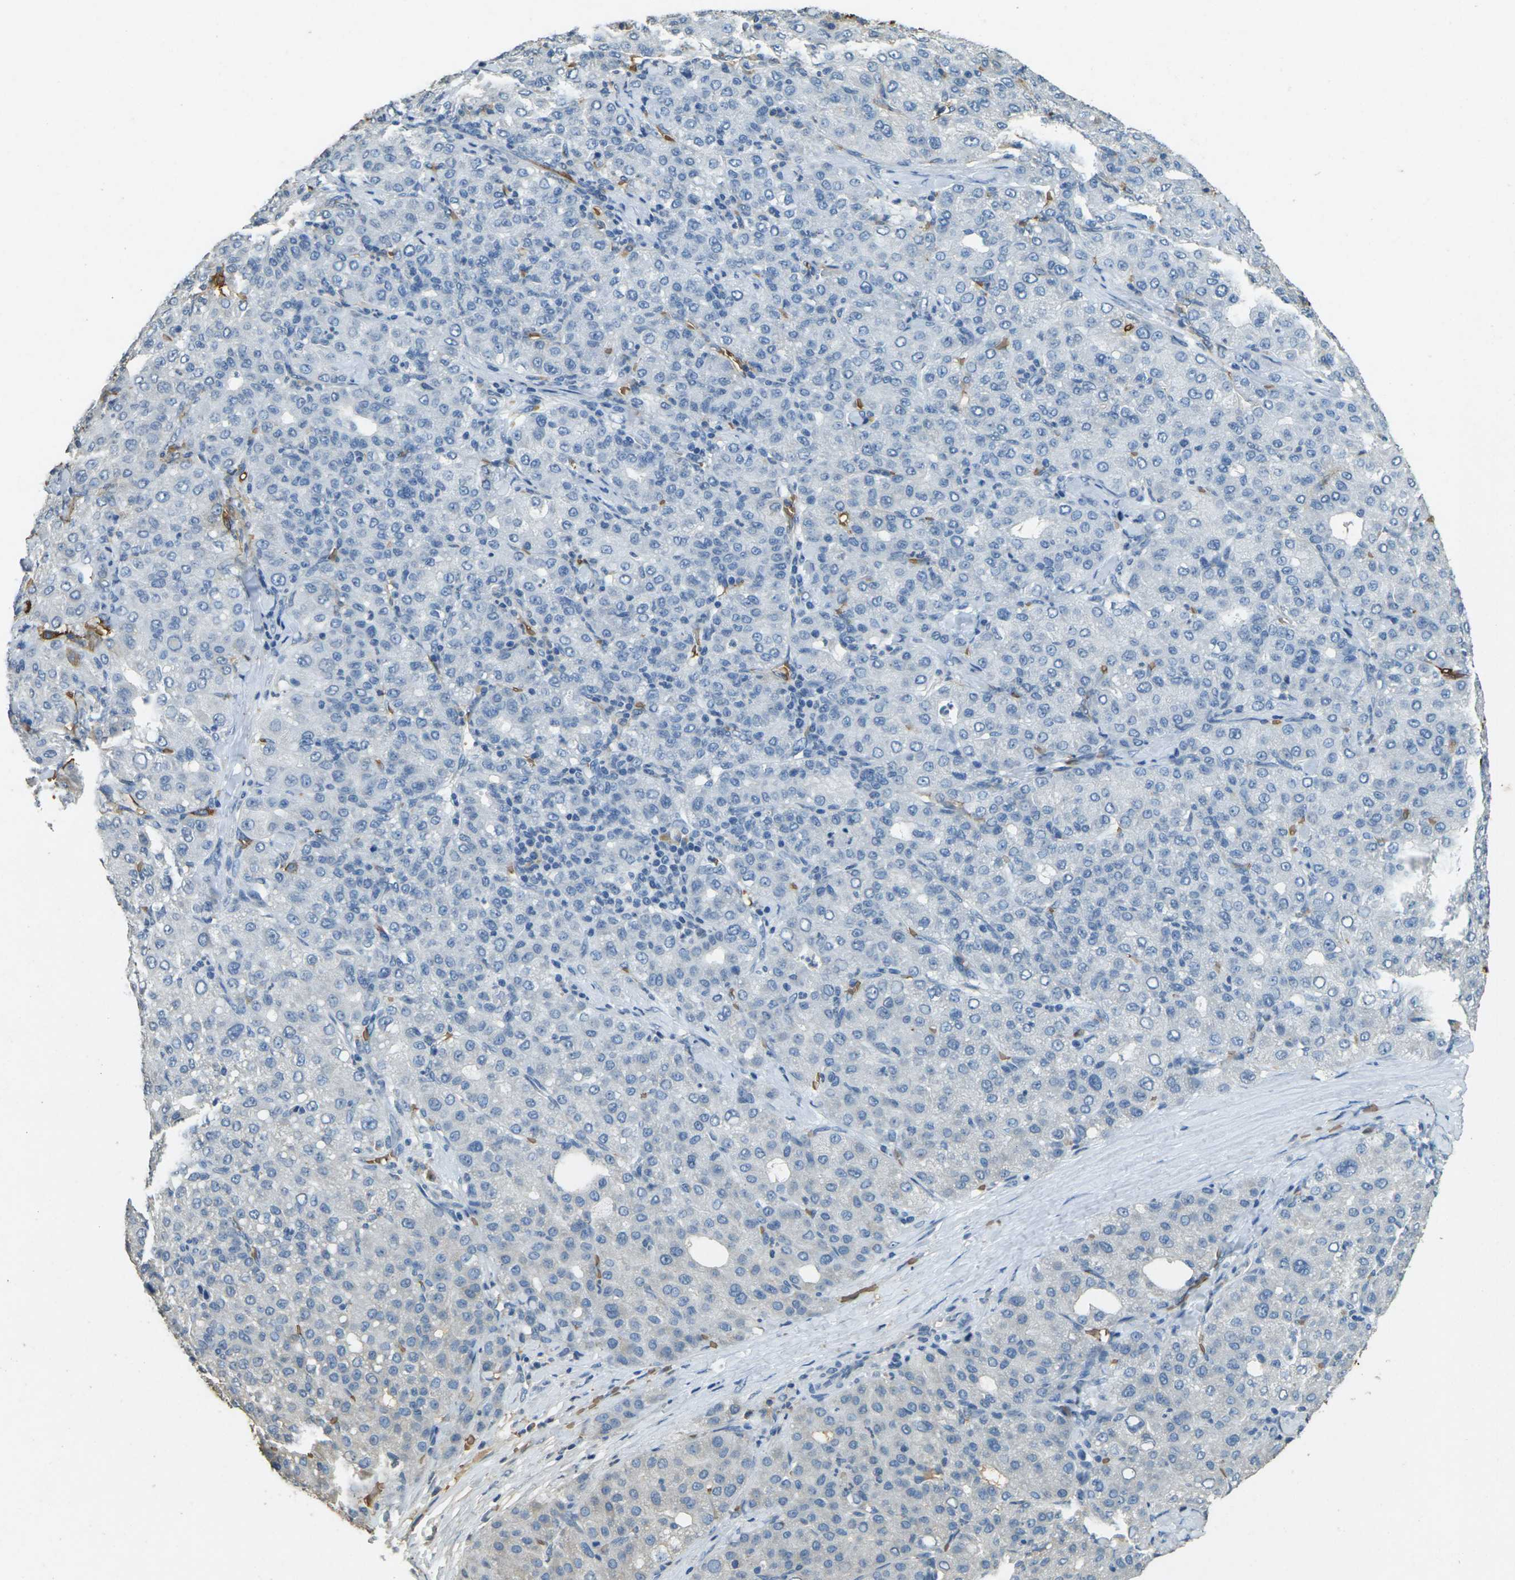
{"staining": {"intensity": "negative", "quantity": "none", "location": "none"}, "tissue": "liver cancer", "cell_type": "Tumor cells", "image_type": "cancer", "snomed": [{"axis": "morphology", "description": "Carcinoma, Hepatocellular, NOS"}, {"axis": "topography", "description": "Liver"}], "caption": "Immunohistochemical staining of human liver cancer (hepatocellular carcinoma) reveals no significant positivity in tumor cells.", "gene": "HBB", "patient": {"sex": "male", "age": 65}}